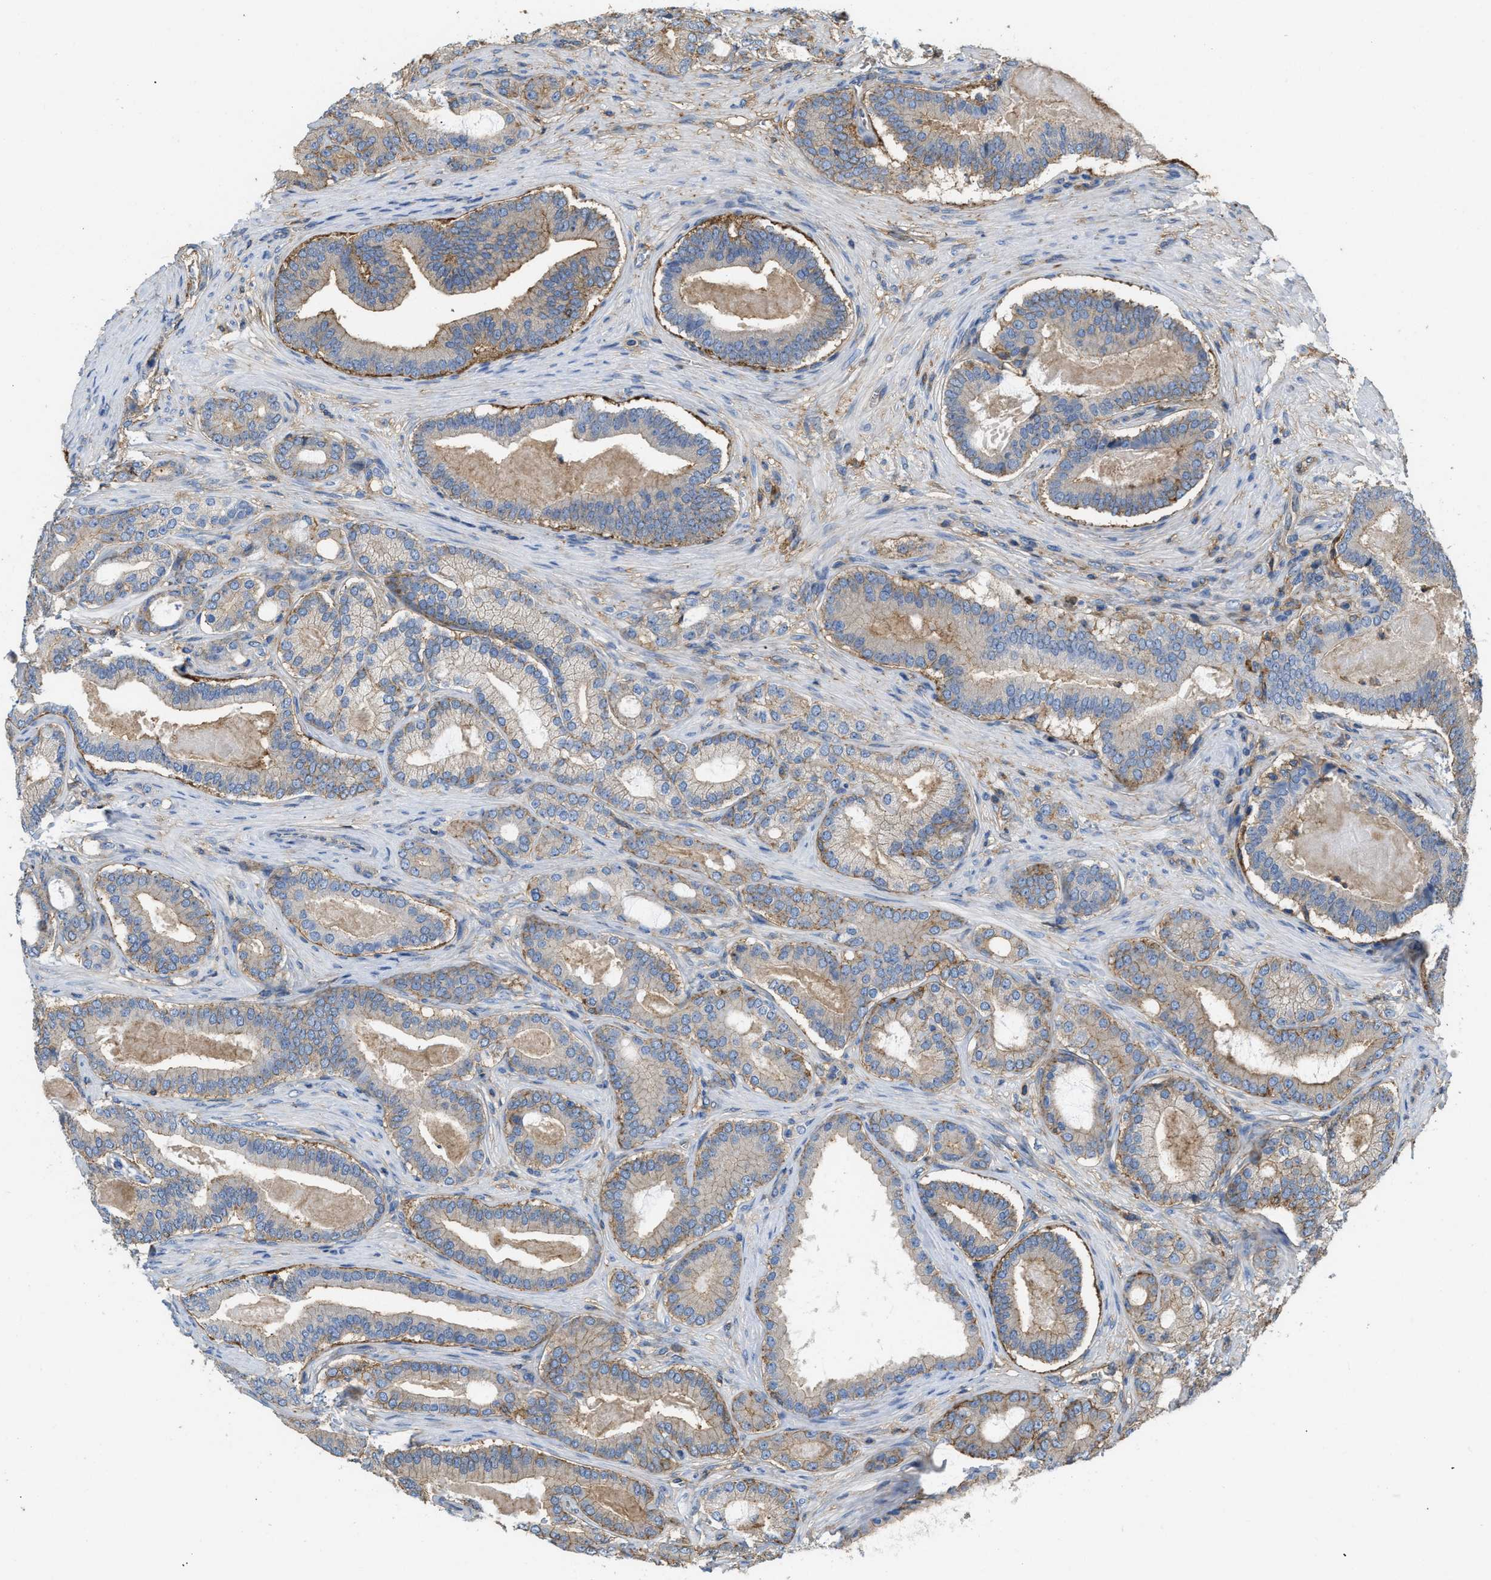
{"staining": {"intensity": "weak", "quantity": ">75%", "location": "cytoplasmic/membranous"}, "tissue": "prostate cancer", "cell_type": "Tumor cells", "image_type": "cancer", "snomed": [{"axis": "morphology", "description": "Adenocarcinoma, High grade"}, {"axis": "topography", "description": "Prostate"}], "caption": "Weak cytoplasmic/membranous protein staining is present in about >75% of tumor cells in prostate adenocarcinoma (high-grade). The protein is stained brown, and the nuclei are stained in blue (DAB IHC with brightfield microscopy, high magnification).", "gene": "GNB4", "patient": {"sex": "male", "age": 60}}